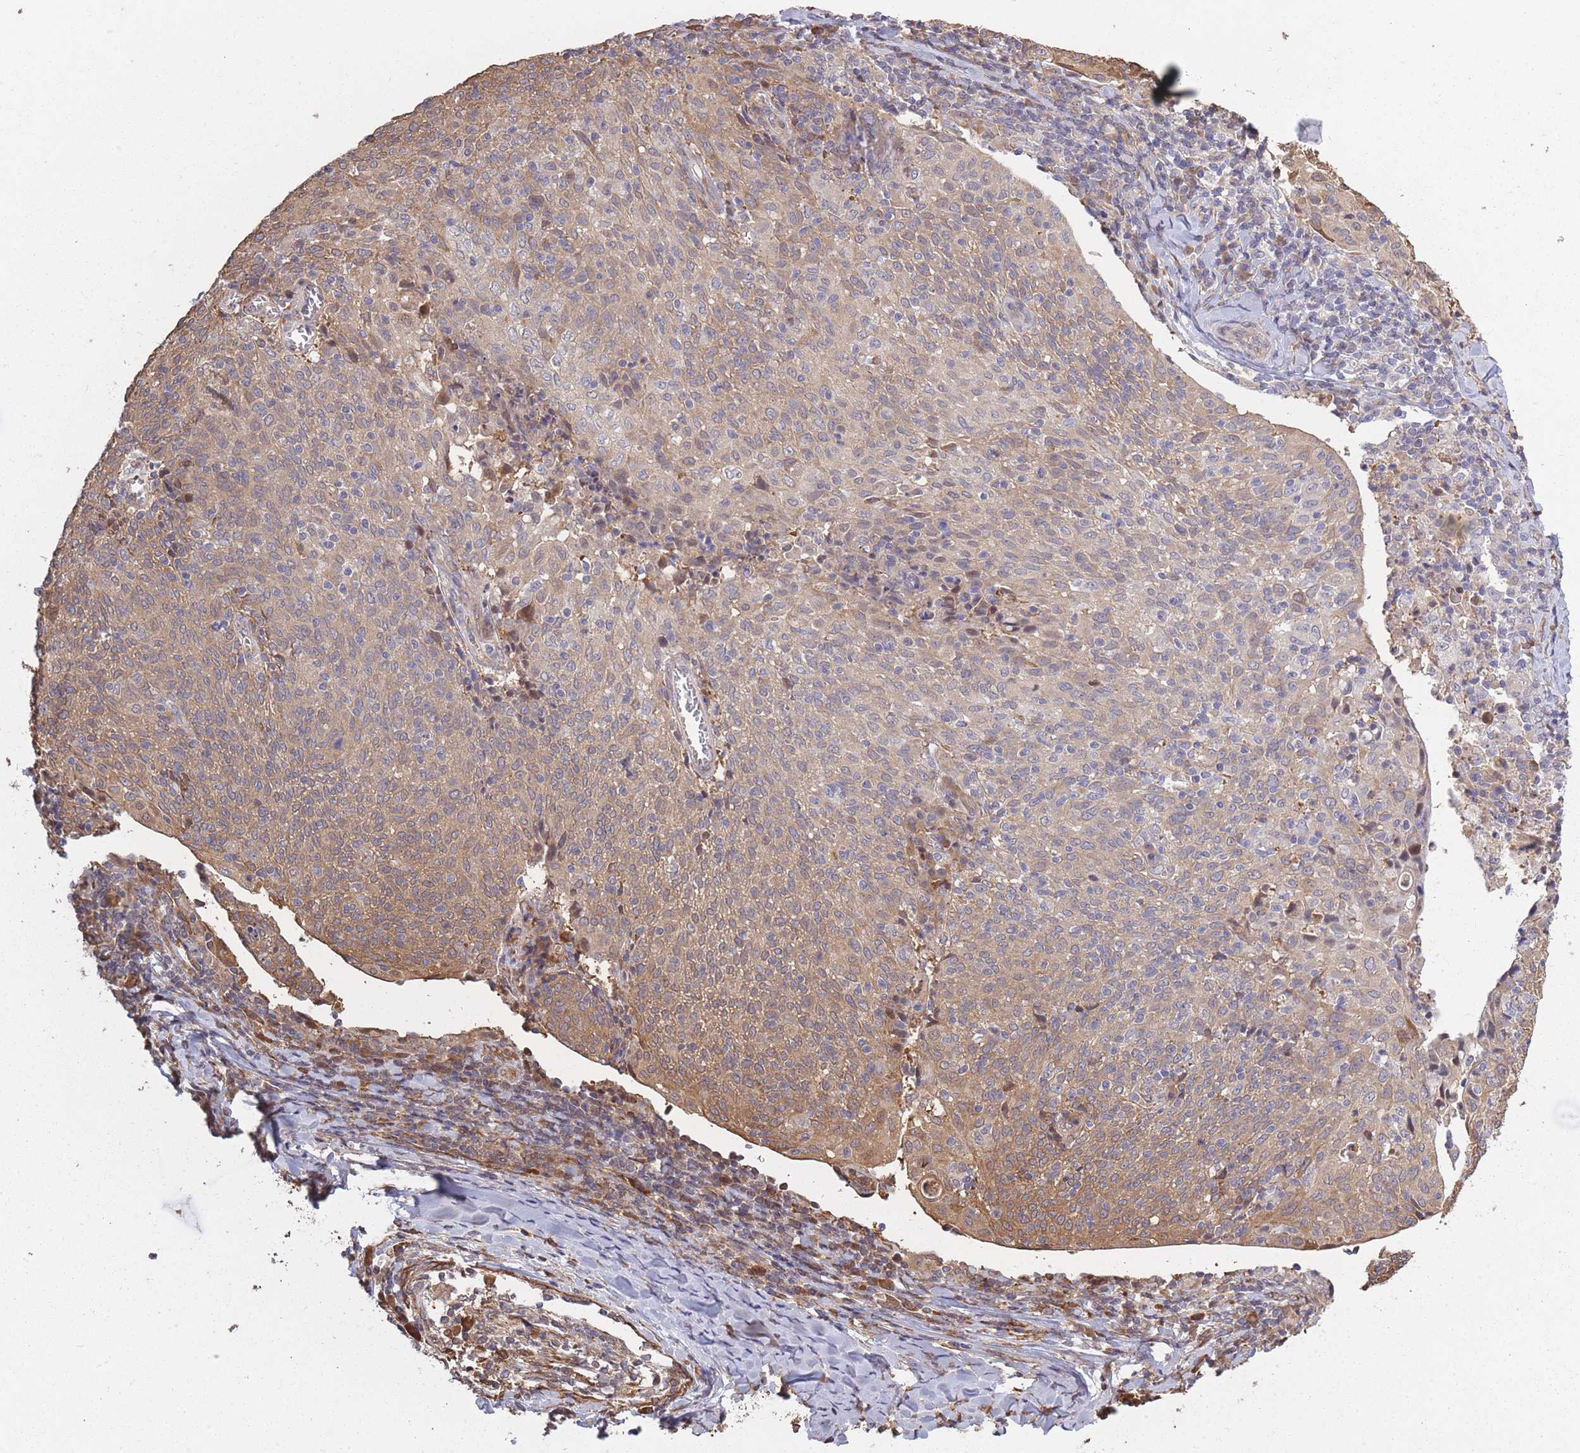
{"staining": {"intensity": "weak", "quantity": ">75%", "location": "cytoplasmic/membranous"}, "tissue": "cervical cancer", "cell_type": "Tumor cells", "image_type": "cancer", "snomed": [{"axis": "morphology", "description": "Squamous cell carcinoma, NOS"}, {"axis": "topography", "description": "Cervix"}], "caption": "Immunohistochemistry (DAB (3,3'-diaminobenzidine)) staining of human cervical cancer (squamous cell carcinoma) exhibits weak cytoplasmic/membranous protein staining in about >75% of tumor cells.", "gene": "ARL13B", "patient": {"sex": "female", "age": 52}}